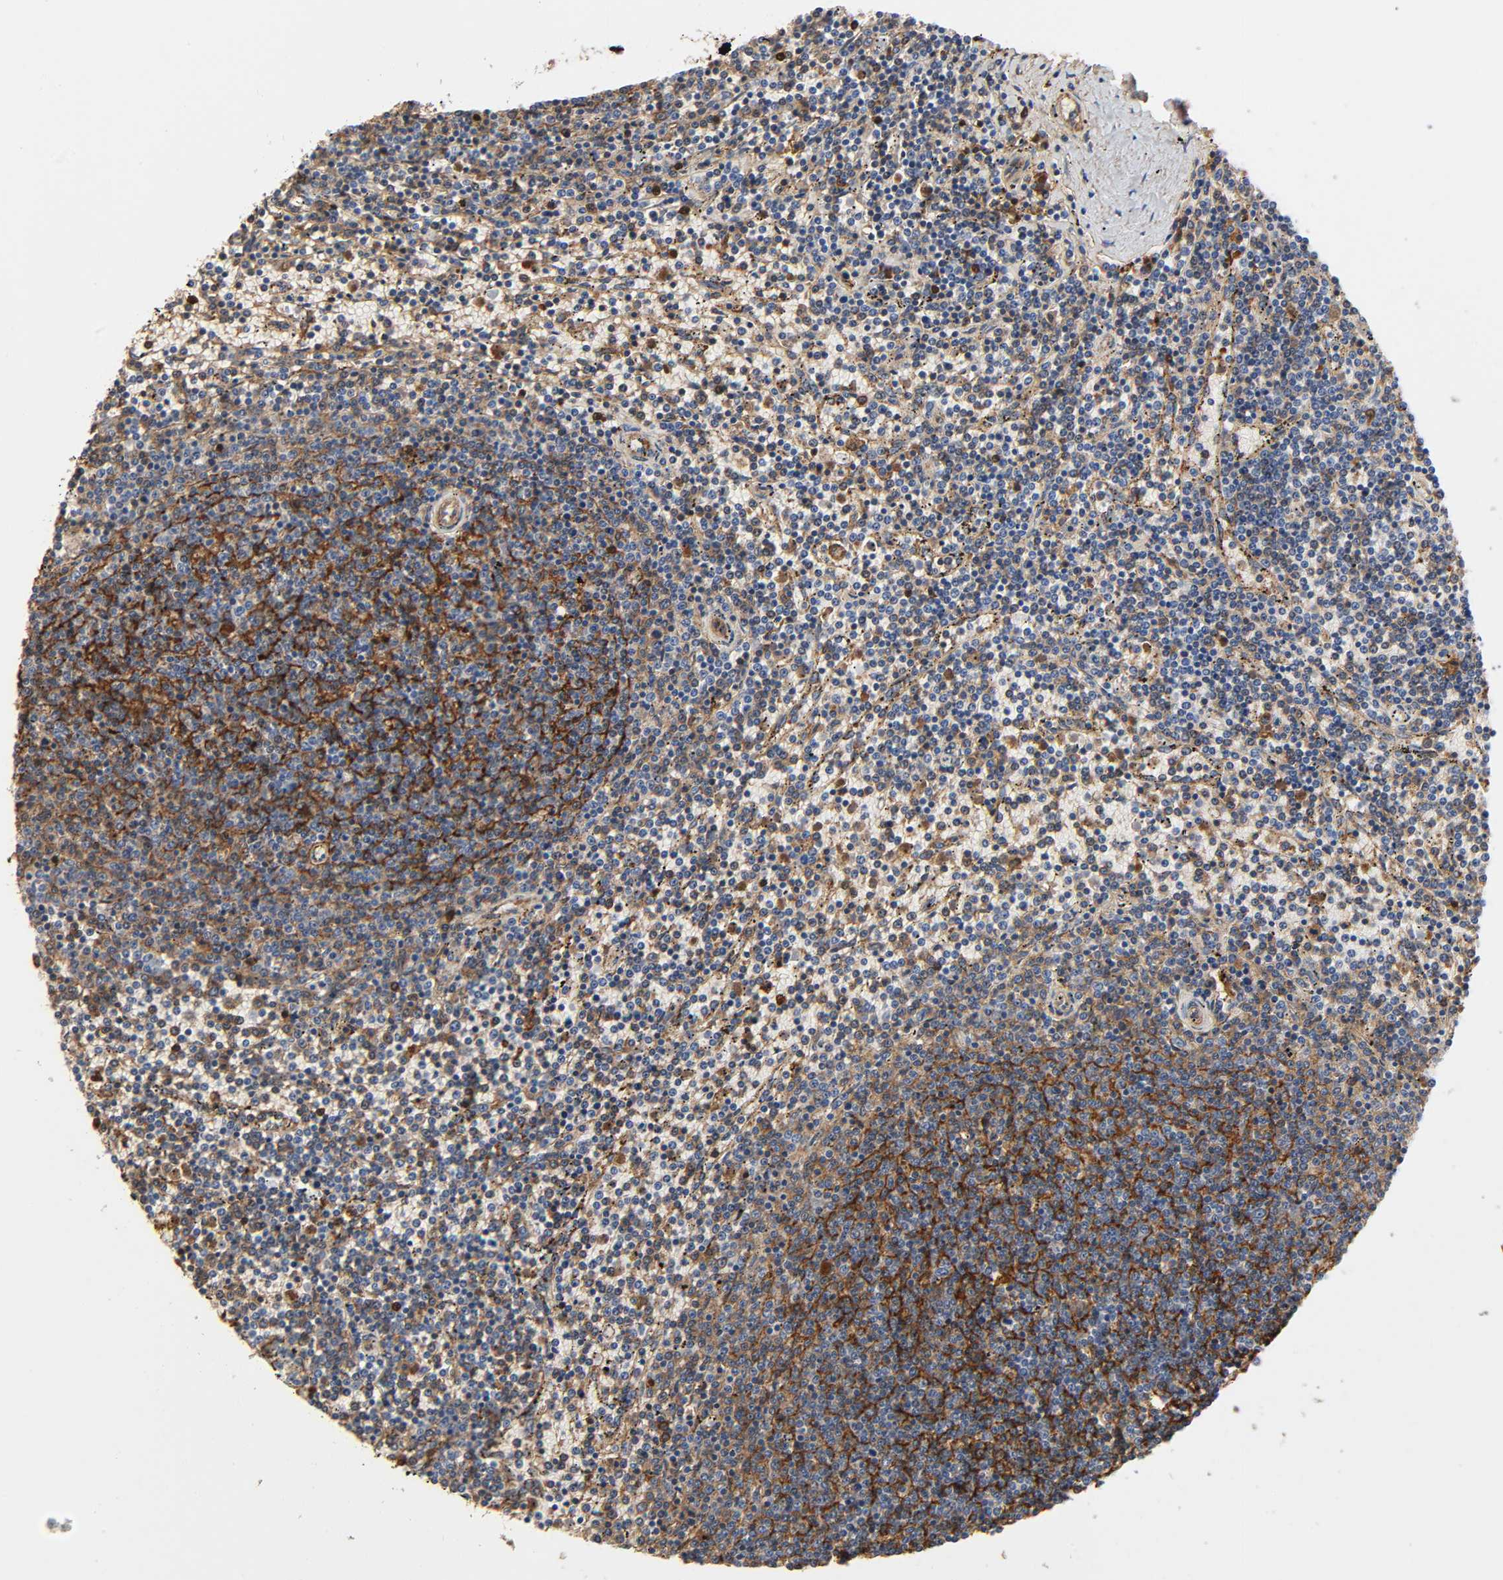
{"staining": {"intensity": "moderate", "quantity": ">75%", "location": "cytoplasmic/membranous"}, "tissue": "lymphoma", "cell_type": "Tumor cells", "image_type": "cancer", "snomed": [{"axis": "morphology", "description": "Malignant lymphoma, non-Hodgkin's type, Low grade"}, {"axis": "topography", "description": "Spleen"}], "caption": "Low-grade malignant lymphoma, non-Hodgkin's type was stained to show a protein in brown. There is medium levels of moderate cytoplasmic/membranous staining in approximately >75% of tumor cells. The staining is performed using DAB brown chromogen to label protein expression. The nuclei are counter-stained blue using hematoxylin.", "gene": "C3", "patient": {"sex": "female", "age": 50}}